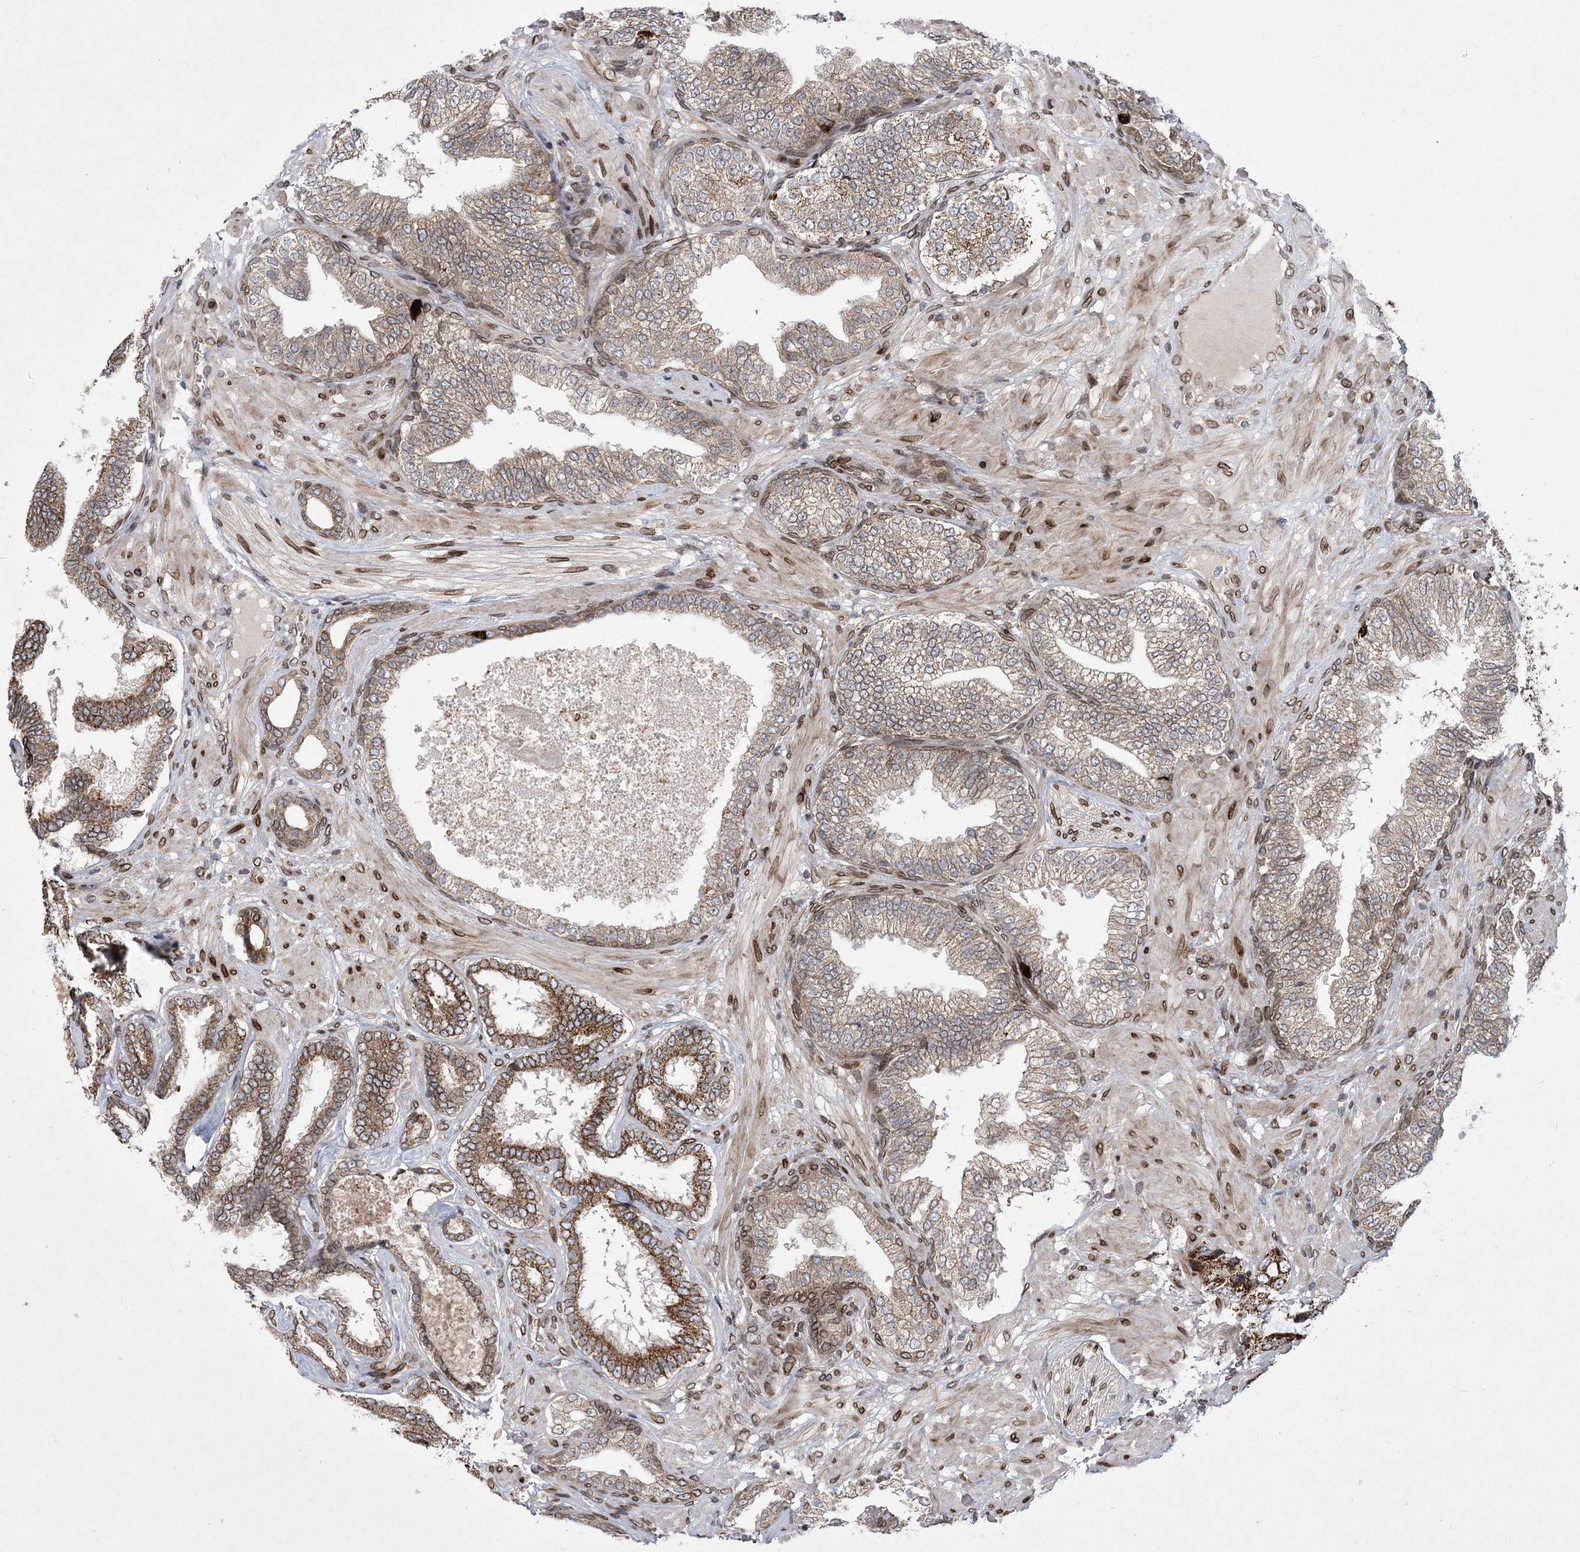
{"staining": {"intensity": "moderate", "quantity": ">75%", "location": "cytoplasmic/membranous"}, "tissue": "prostate cancer", "cell_type": "Tumor cells", "image_type": "cancer", "snomed": [{"axis": "morphology", "description": "Adenocarcinoma, High grade"}, {"axis": "topography", "description": "Prostate"}], "caption": "Human adenocarcinoma (high-grade) (prostate) stained with a protein marker demonstrates moderate staining in tumor cells.", "gene": "DNAJC27", "patient": {"sex": "male", "age": 59}}